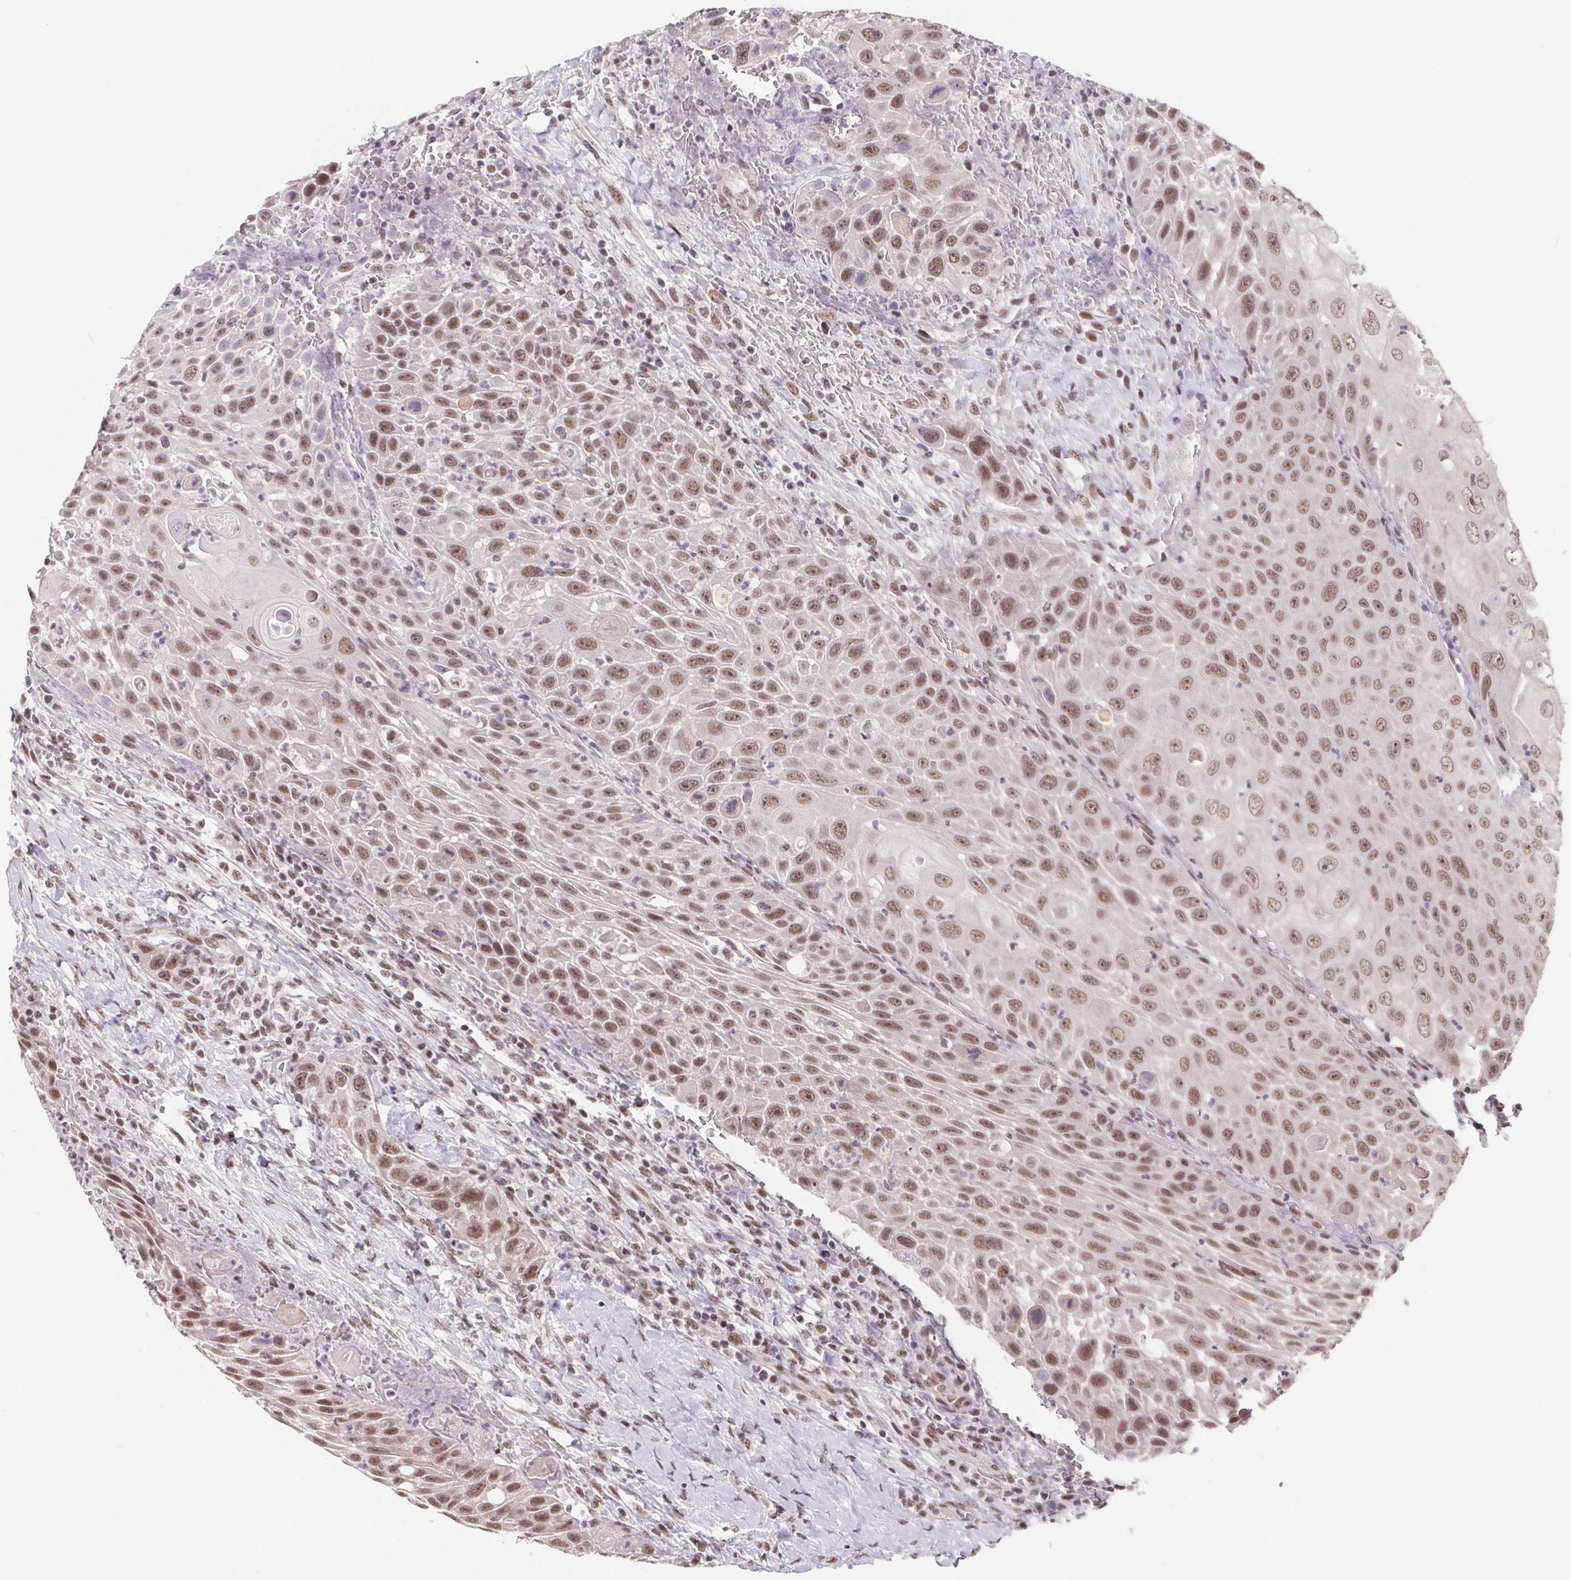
{"staining": {"intensity": "moderate", "quantity": ">75%", "location": "nuclear"}, "tissue": "head and neck cancer", "cell_type": "Tumor cells", "image_type": "cancer", "snomed": [{"axis": "morphology", "description": "Squamous cell carcinoma, NOS"}, {"axis": "topography", "description": "Head-Neck"}], "caption": "Head and neck cancer (squamous cell carcinoma) stained with a protein marker demonstrates moderate staining in tumor cells.", "gene": "TCERG1", "patient": {"sex": "male", "age": 69}}